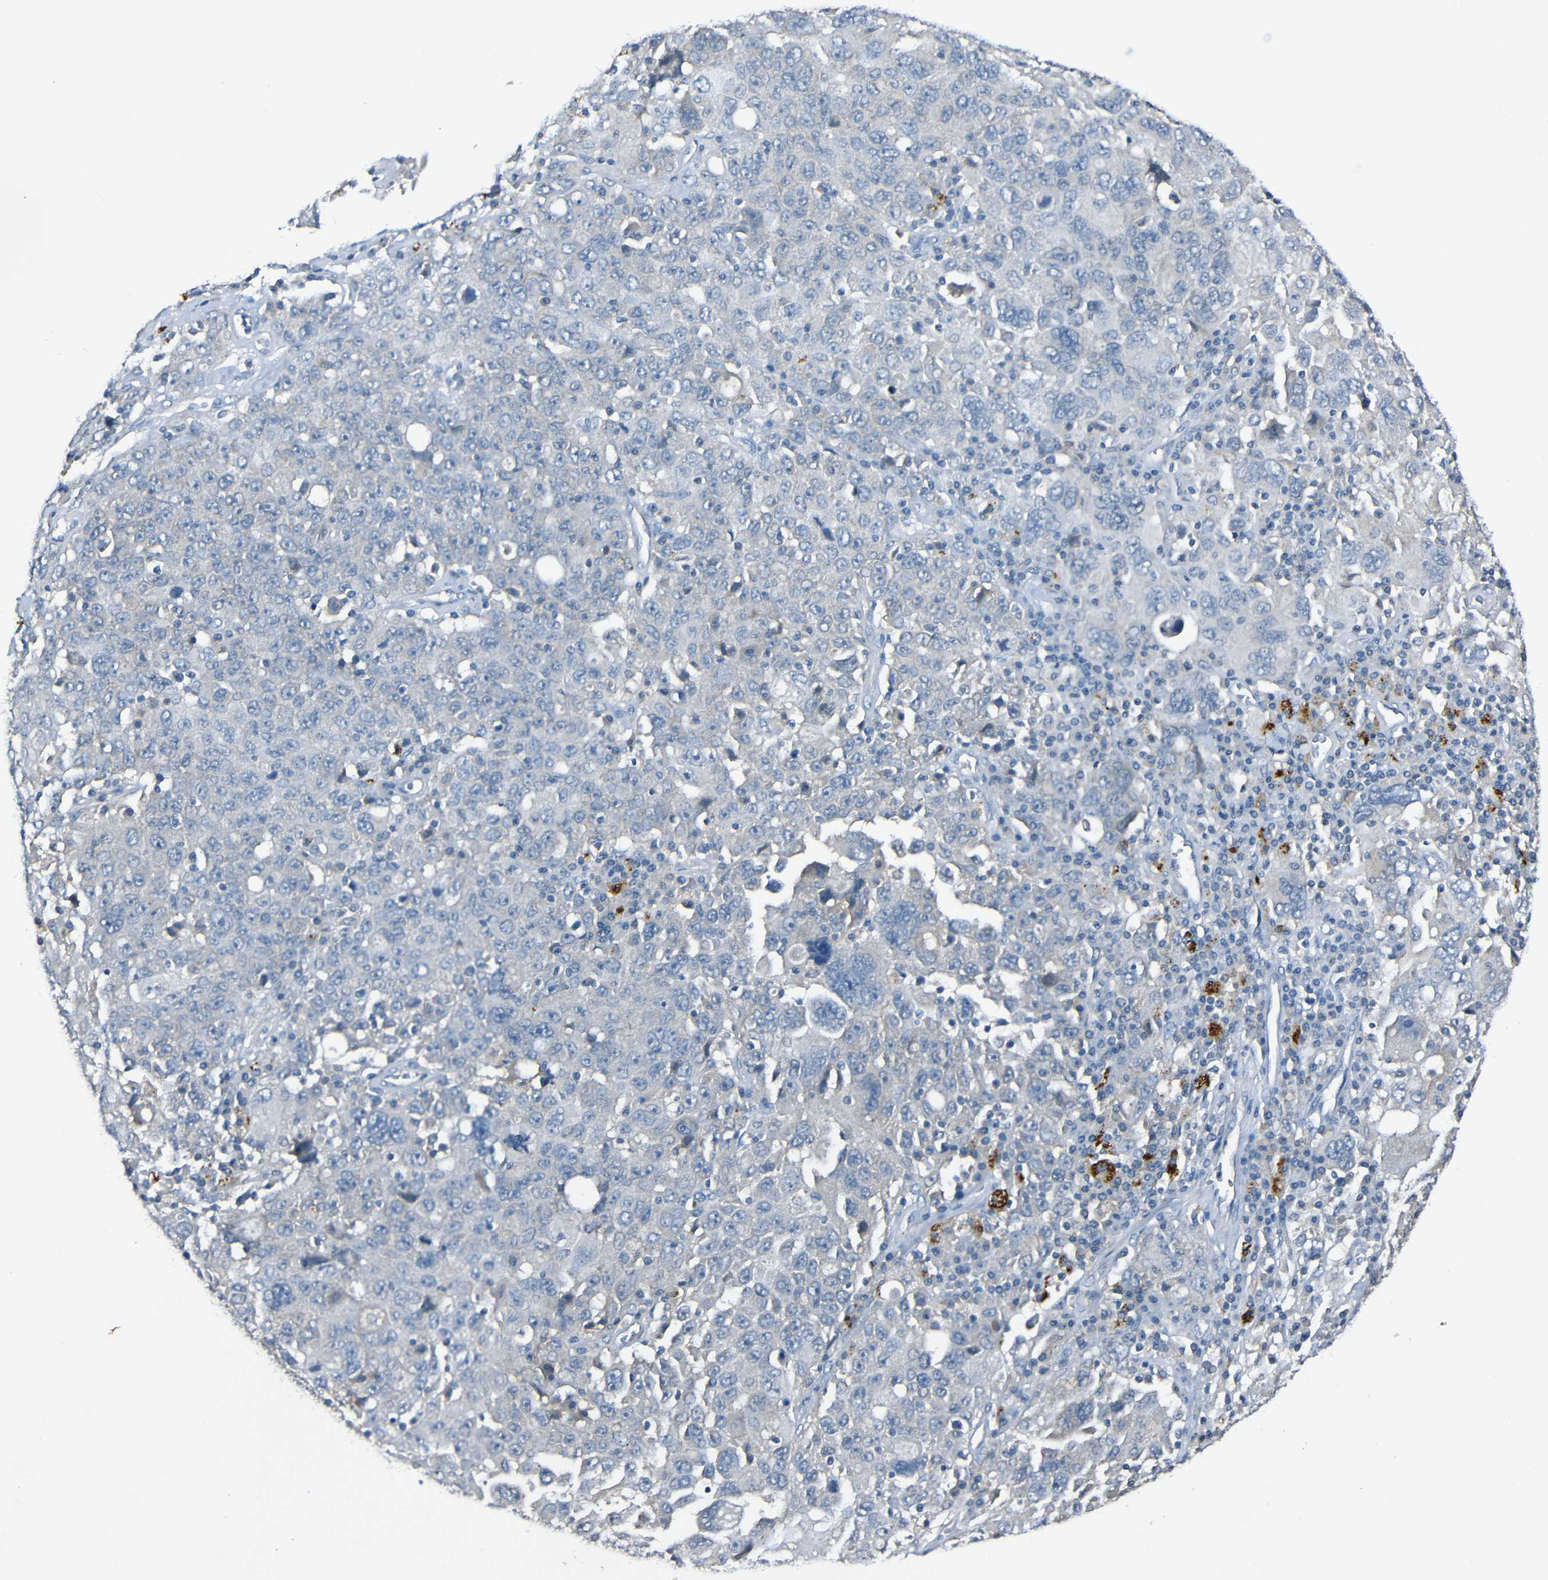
{"staining": {"intensity": "negative", "quantity": "none", "location": "none"}, "tissue": "ovarian cancer", "cell_type": "Tumor cells", "image_type": "cancer", "snomed": [{"axis": "morphology", "description": "Carcinoma, endometroid"}, {"axis": "topography", "description": "Ovary"}], "caption": "Ovarian cancer was stained to show a protein in brown. There is no significant positivity in tumor cells.", "gene": "LRRC70", "patient": {"sex": "female", "age": 62}}